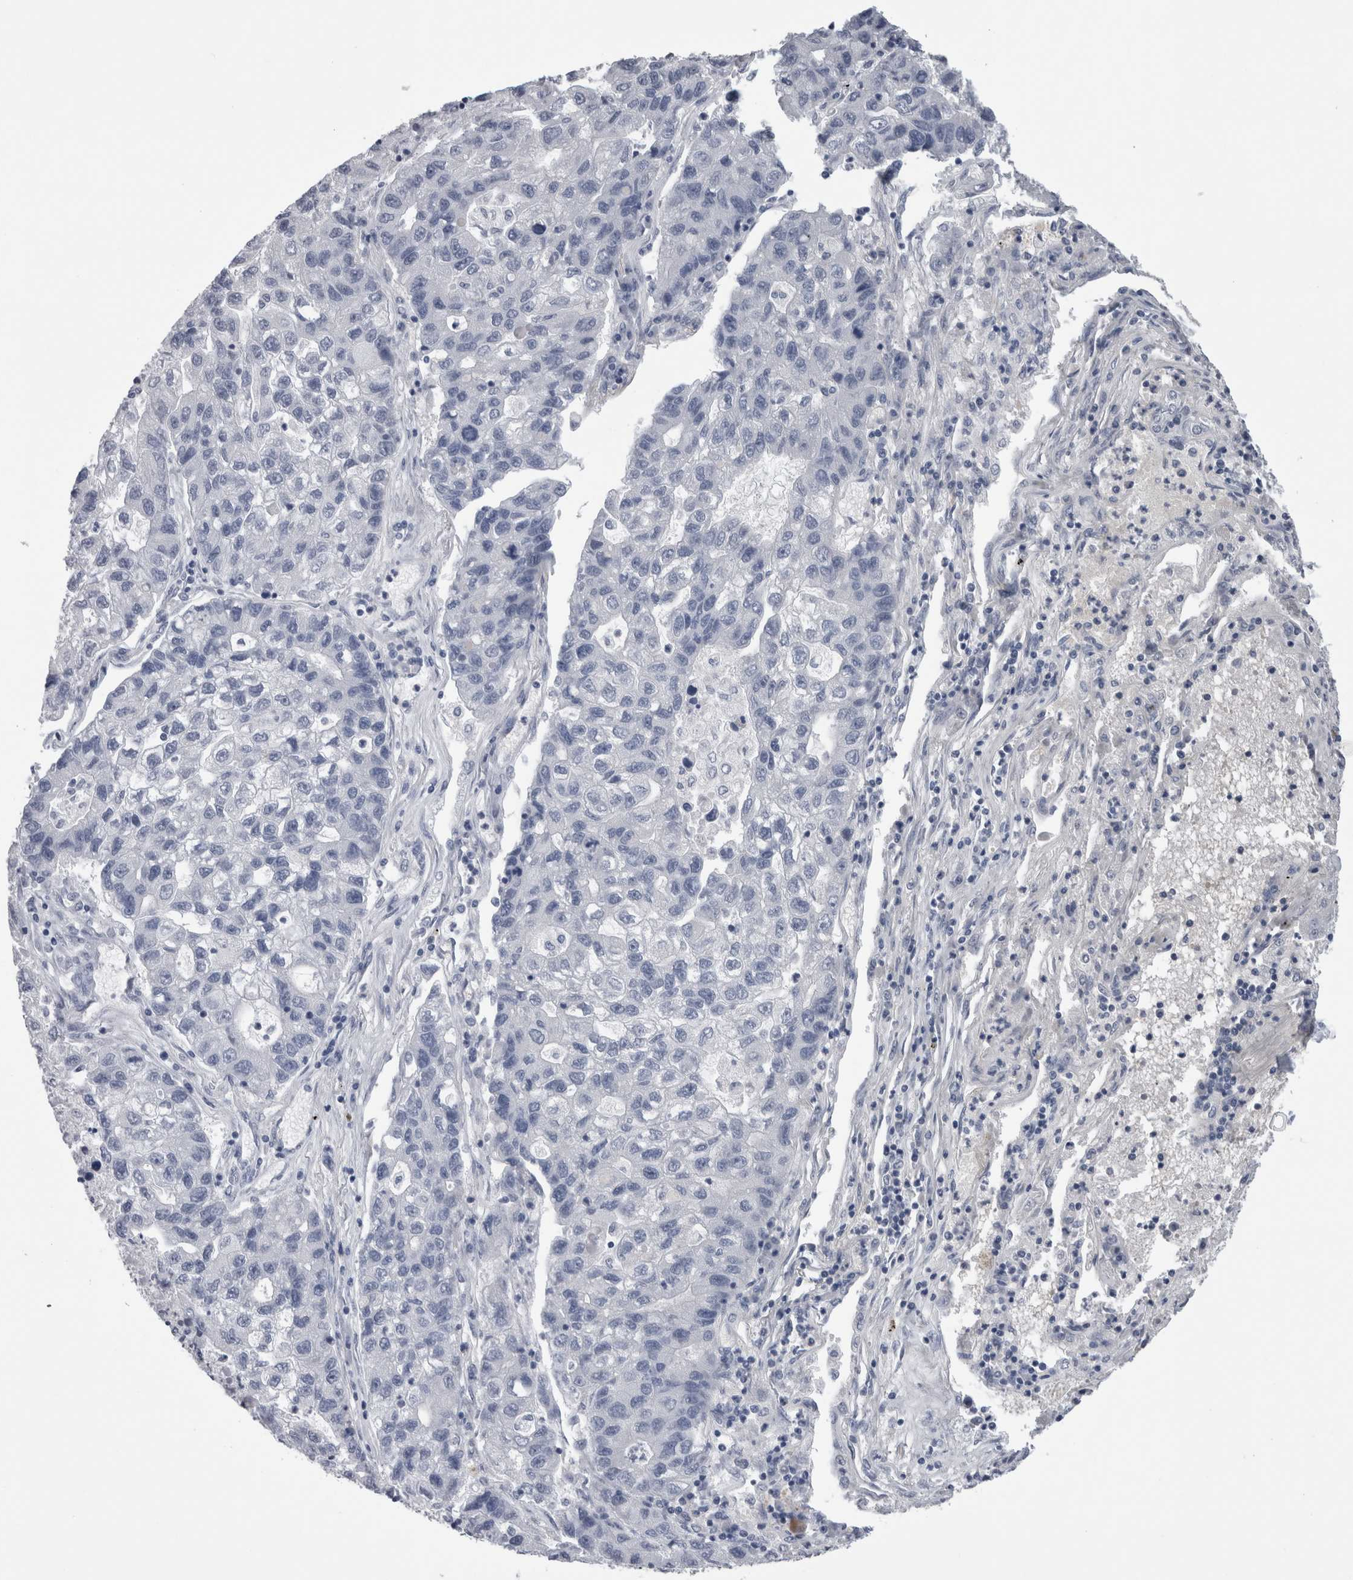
{"staining": {"intensity": "negative", "quantity": "none", "location": "none"}, "tissue": "lung cancer", "cell_type": "Tumor cells", "image_type": "cancer", "snomed": [{"axis": "morphology", "description": "Adenocarcinoma, NOS"}, {"axis": "topography", "description": "Lung"}], "caption": "Tumor cells show no significant positivity in lung cancer (adenocarcinoma). (Stains: DAB (3,3'-diaminobenzidine) immunohistochemistry with hematoxylin counter stain, Microscopy: brightfield microscopy at high magnification).", "gene": "CA8", "patient": {"sex": "female", "age": 51}}